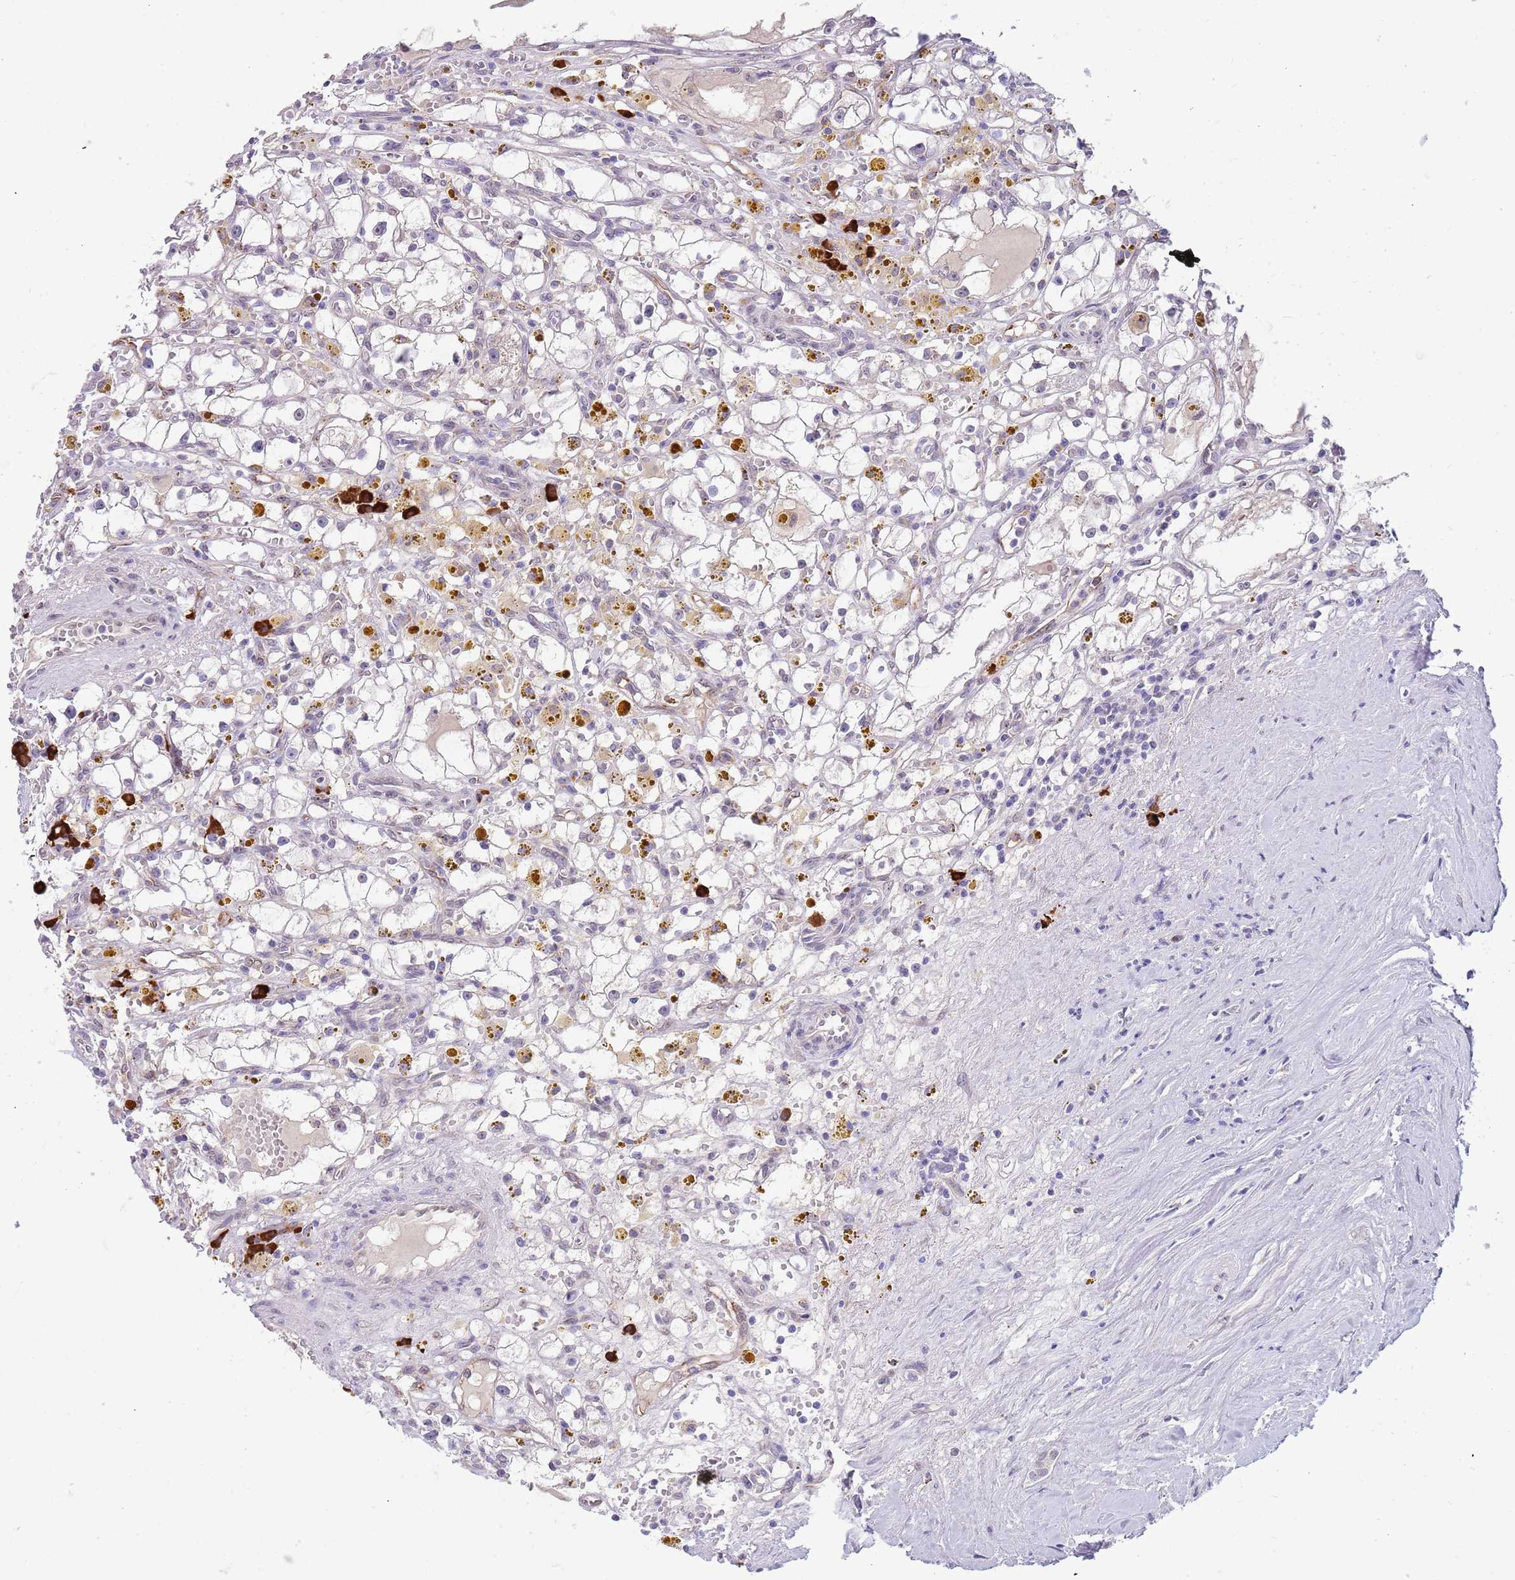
{"staining": {"intensity": "negative", "quantity": "none", "location": "none"}, "tissue": "renal cancer", "cell_type": "Tumor cells", "image_type": "cancer", "snomed": [{"axis": "morphology", "description": "Adenocarcinoma, NOS"}, {"axis": "topography", "description": "Kidney"}], "caption": "The micrograph shows no staining of tumor cells in renal cancer. (Brightfield microscopy of DAB immunohistochemistry at high magnification).", "gene": "TNRC6C", "patient": {"sex": "male", "age": 56}}